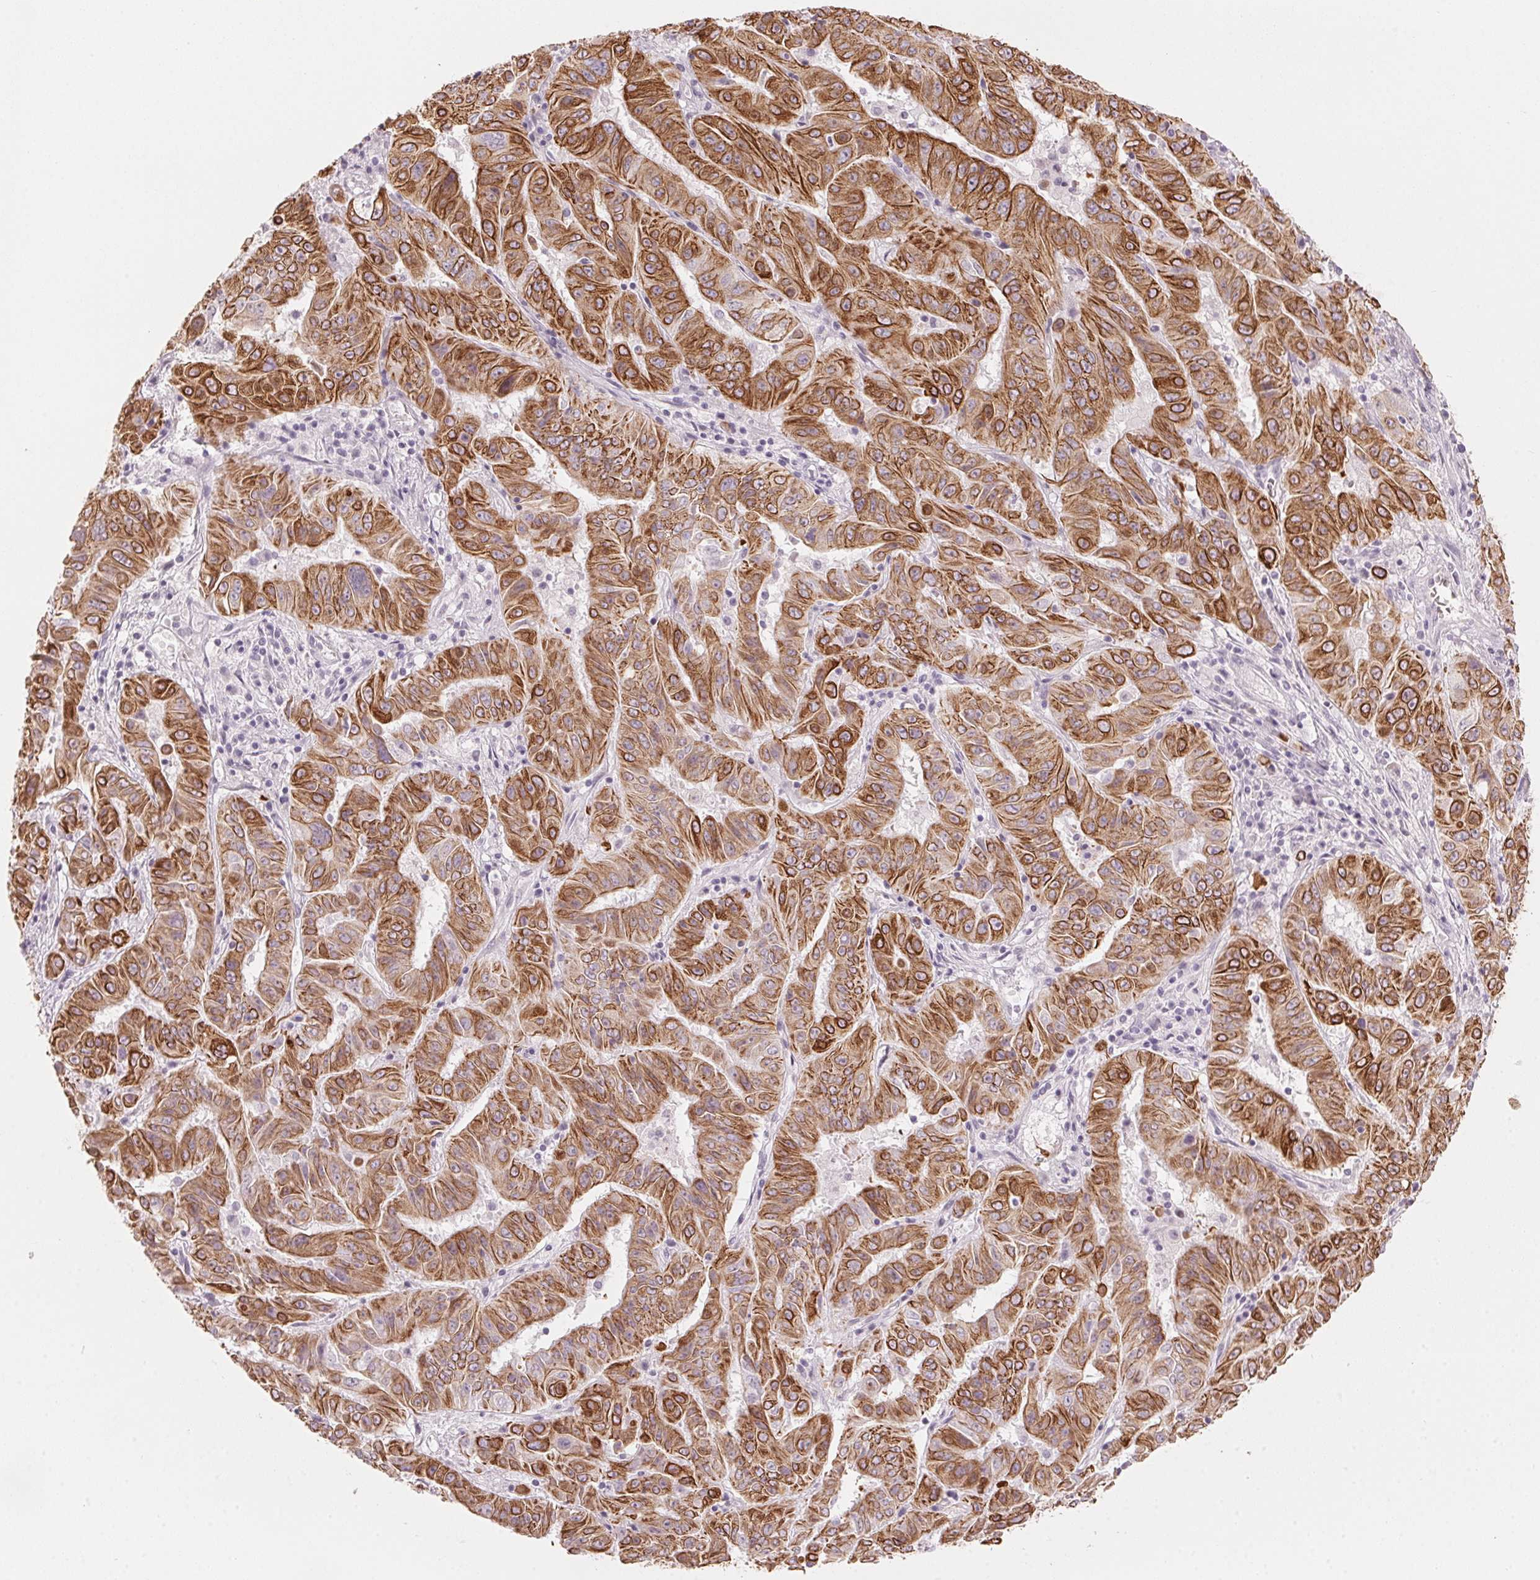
{"staining": {"intensity": "moderate", "quantity": ">75%", "location": "cytoplasmic/membranous"}, "tissue": "pancreatic cancer", "cell_type": "Tumor cells", "image_type": "cancer", "snomed": [{"axis": "morphology", "description": "Adenocarcinoma, NOS"}, {"axis": "topography", "description": "Pancreas"}], "caption": "An immunohistochemistry micrograph of neoplastic tissue is shown. Protein staining in brown shows moderate cytoplasmic/membranous positivity in adenocarcinoma (pancreatic) within tumor cells. (IHC, brightfield microscopy, high magnification).", "gene": "SCTR", "patient": {"sex": "male", "age": 63}}